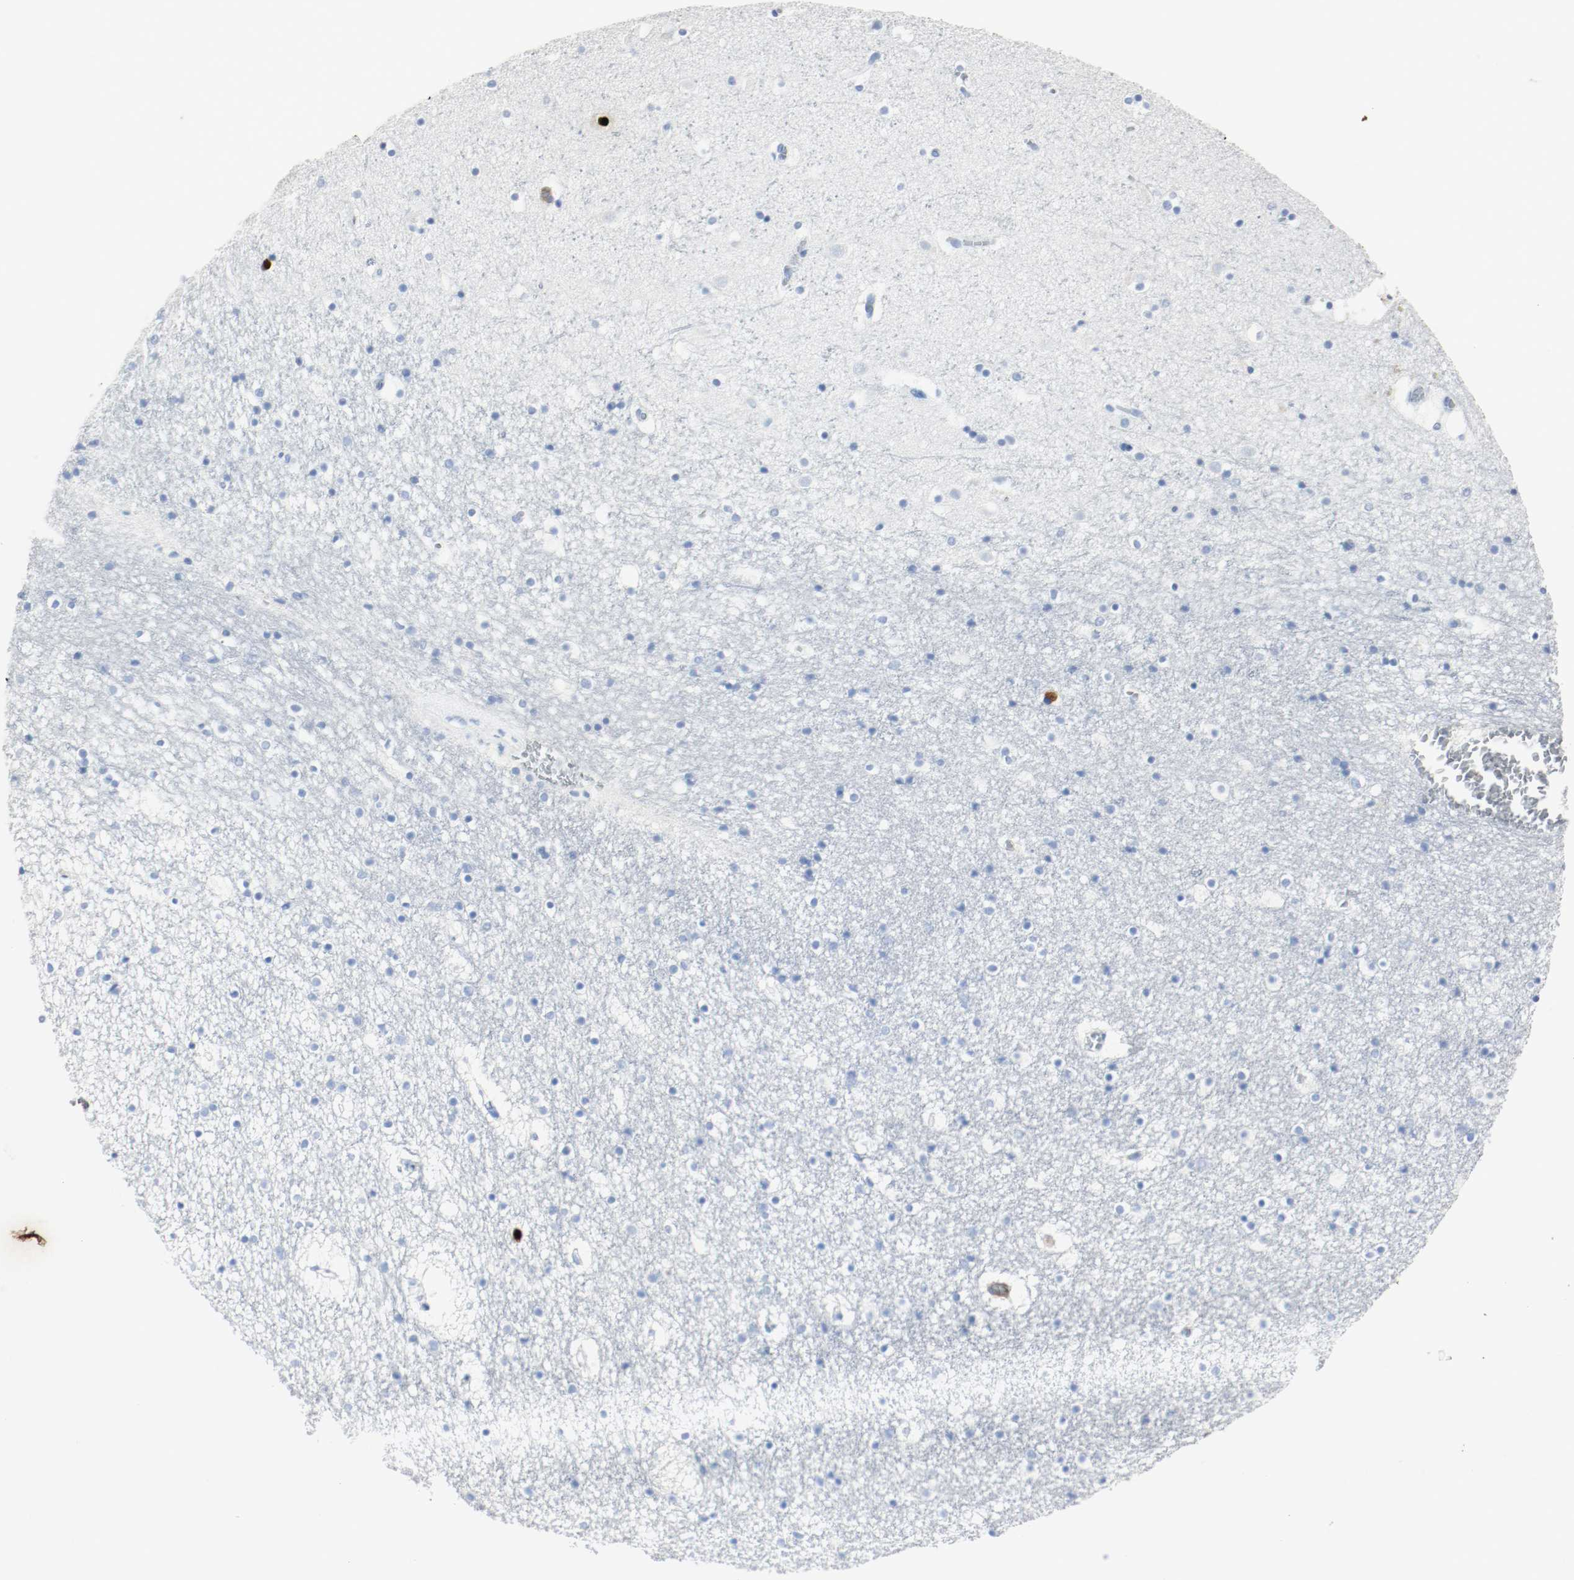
{"staining": {"intensity": "negative", "quantity": "none", "location": "none"}, "tissue": "caudate", "cell_type": "Glial cells", "image_type": "normal", "snomed": [{"axis": "morphology", "description": "Normal tissue, NOS"}, {"axis": "topography", "description": "Lateral ventricle wall"}], "caption": "The histopathology image shows no significant positivity in glial cells of caudate.", "gene": "S100A9", "patient": {"sex": "male", "age": 45}}